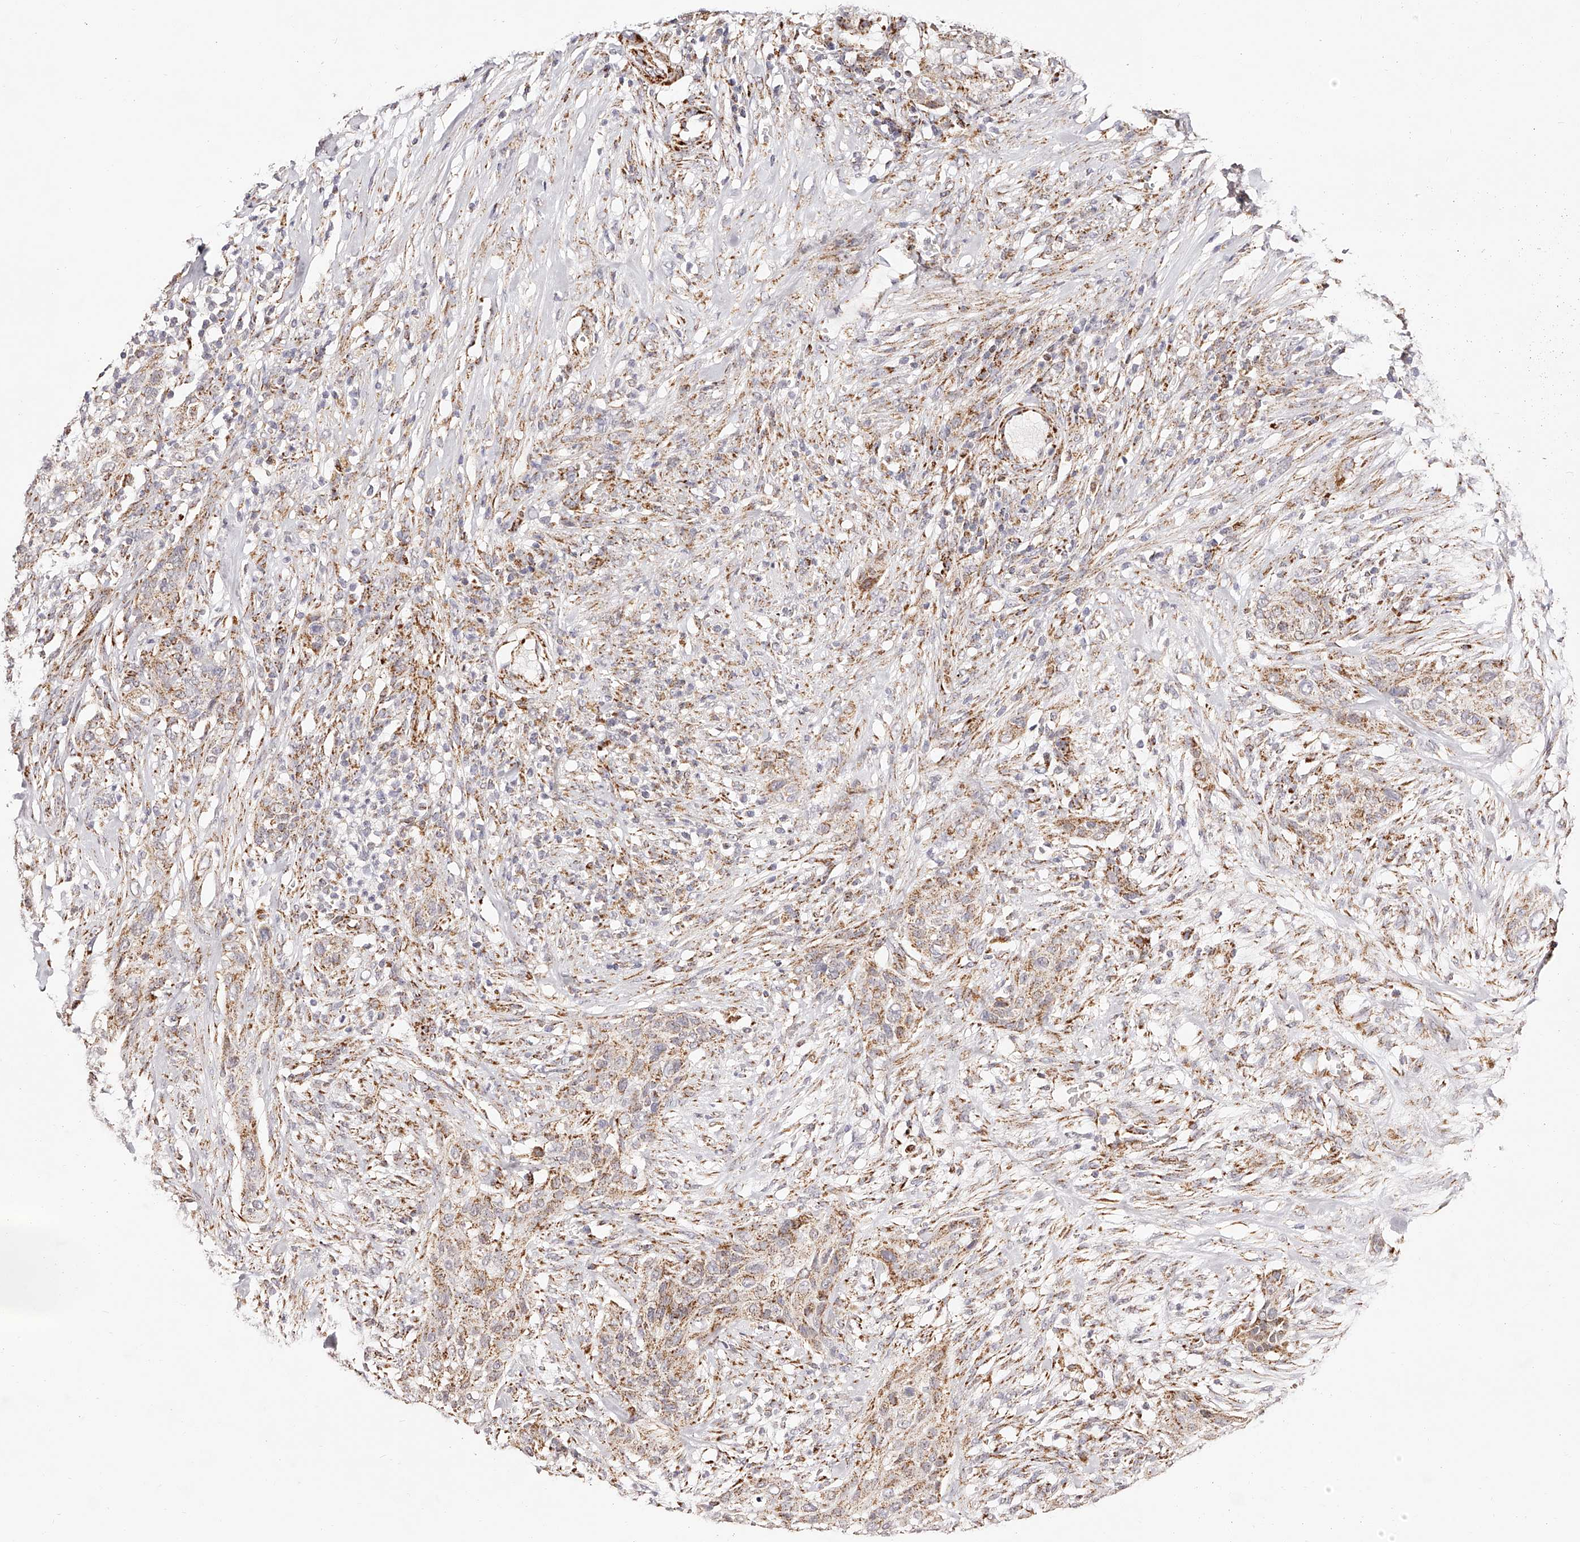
{"staining": {"intensity": "moderate", "quantity": ">75%", "location": "cytoplasmic/membranous"}, "tissue": "urothelial cancer", "cell_type": "Tumor cells", "image_type": "cancer", "snomed": [{"axis": "morphology", "description": "Urothelial carcinoma, High grade"}, {"axis": "topography", "description": "Urinary bladder"}], "caption": "Urothelial cancer was stained to show a protein in brown. There is medium levels of moderate cytoplasmic/membranous staining in approximately >75% of tumor cells.", "gene": "NDUFV3", "patient": {"sex": "male", "age": 35}}